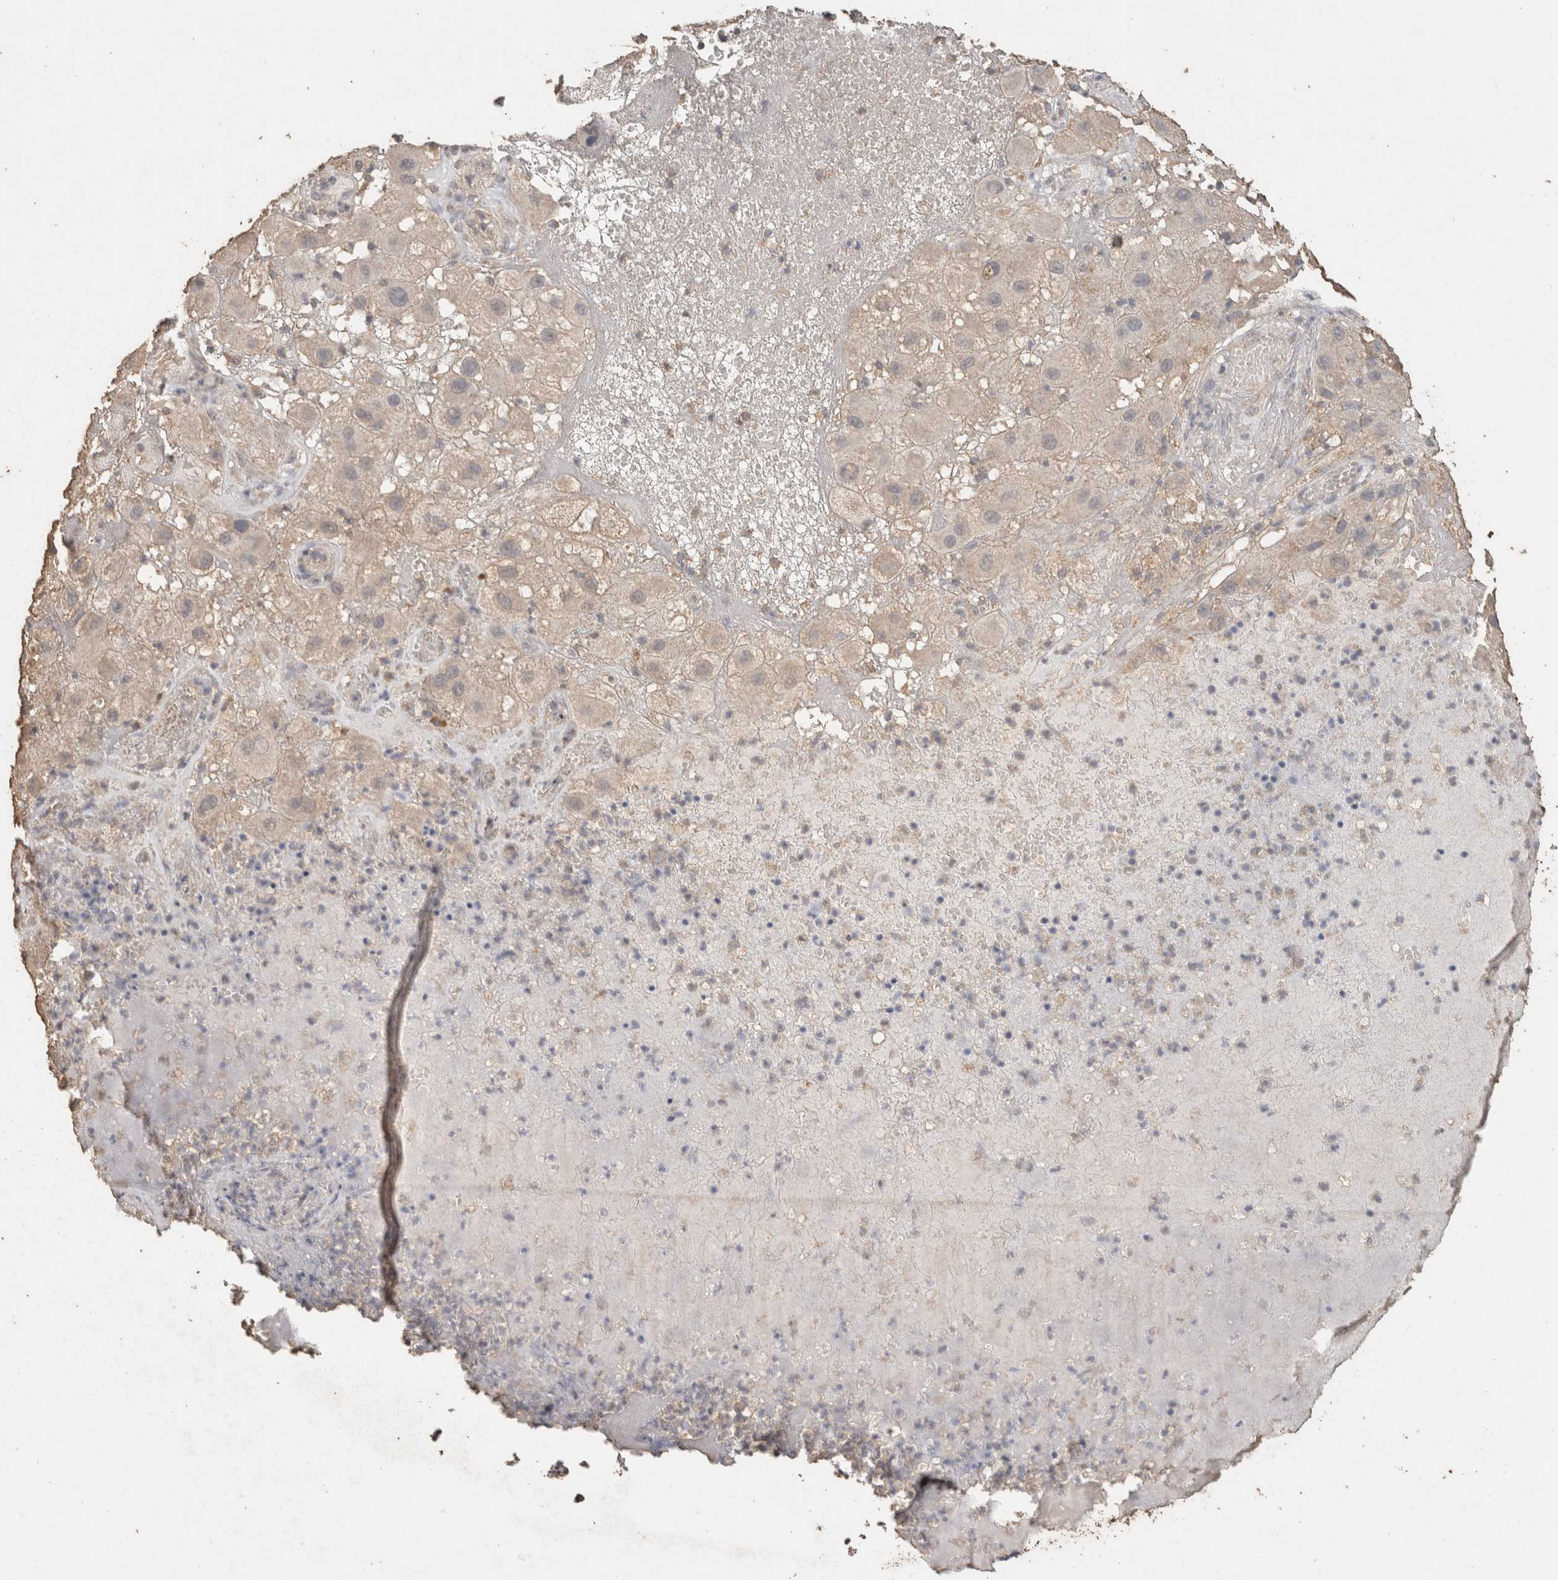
{"staining": {"intensity": "negative", "quantity": "none", "location": "none"}, "tissue": "melanoma", "cell_type": "Tumor cells", "image_type": "cancer", "snomed": [{"axis": "morphology", "description": "Malignant melanoma, NOS"}, {"axis": "topography", "description": "Skin"}], "caption": "IHC photomicrograph of human melanoma stained for a protein (brown), which exhibits no staining in tumor cells.", "gene": "CX3CL1", "patient": {"sex": "female", "age": 81}}